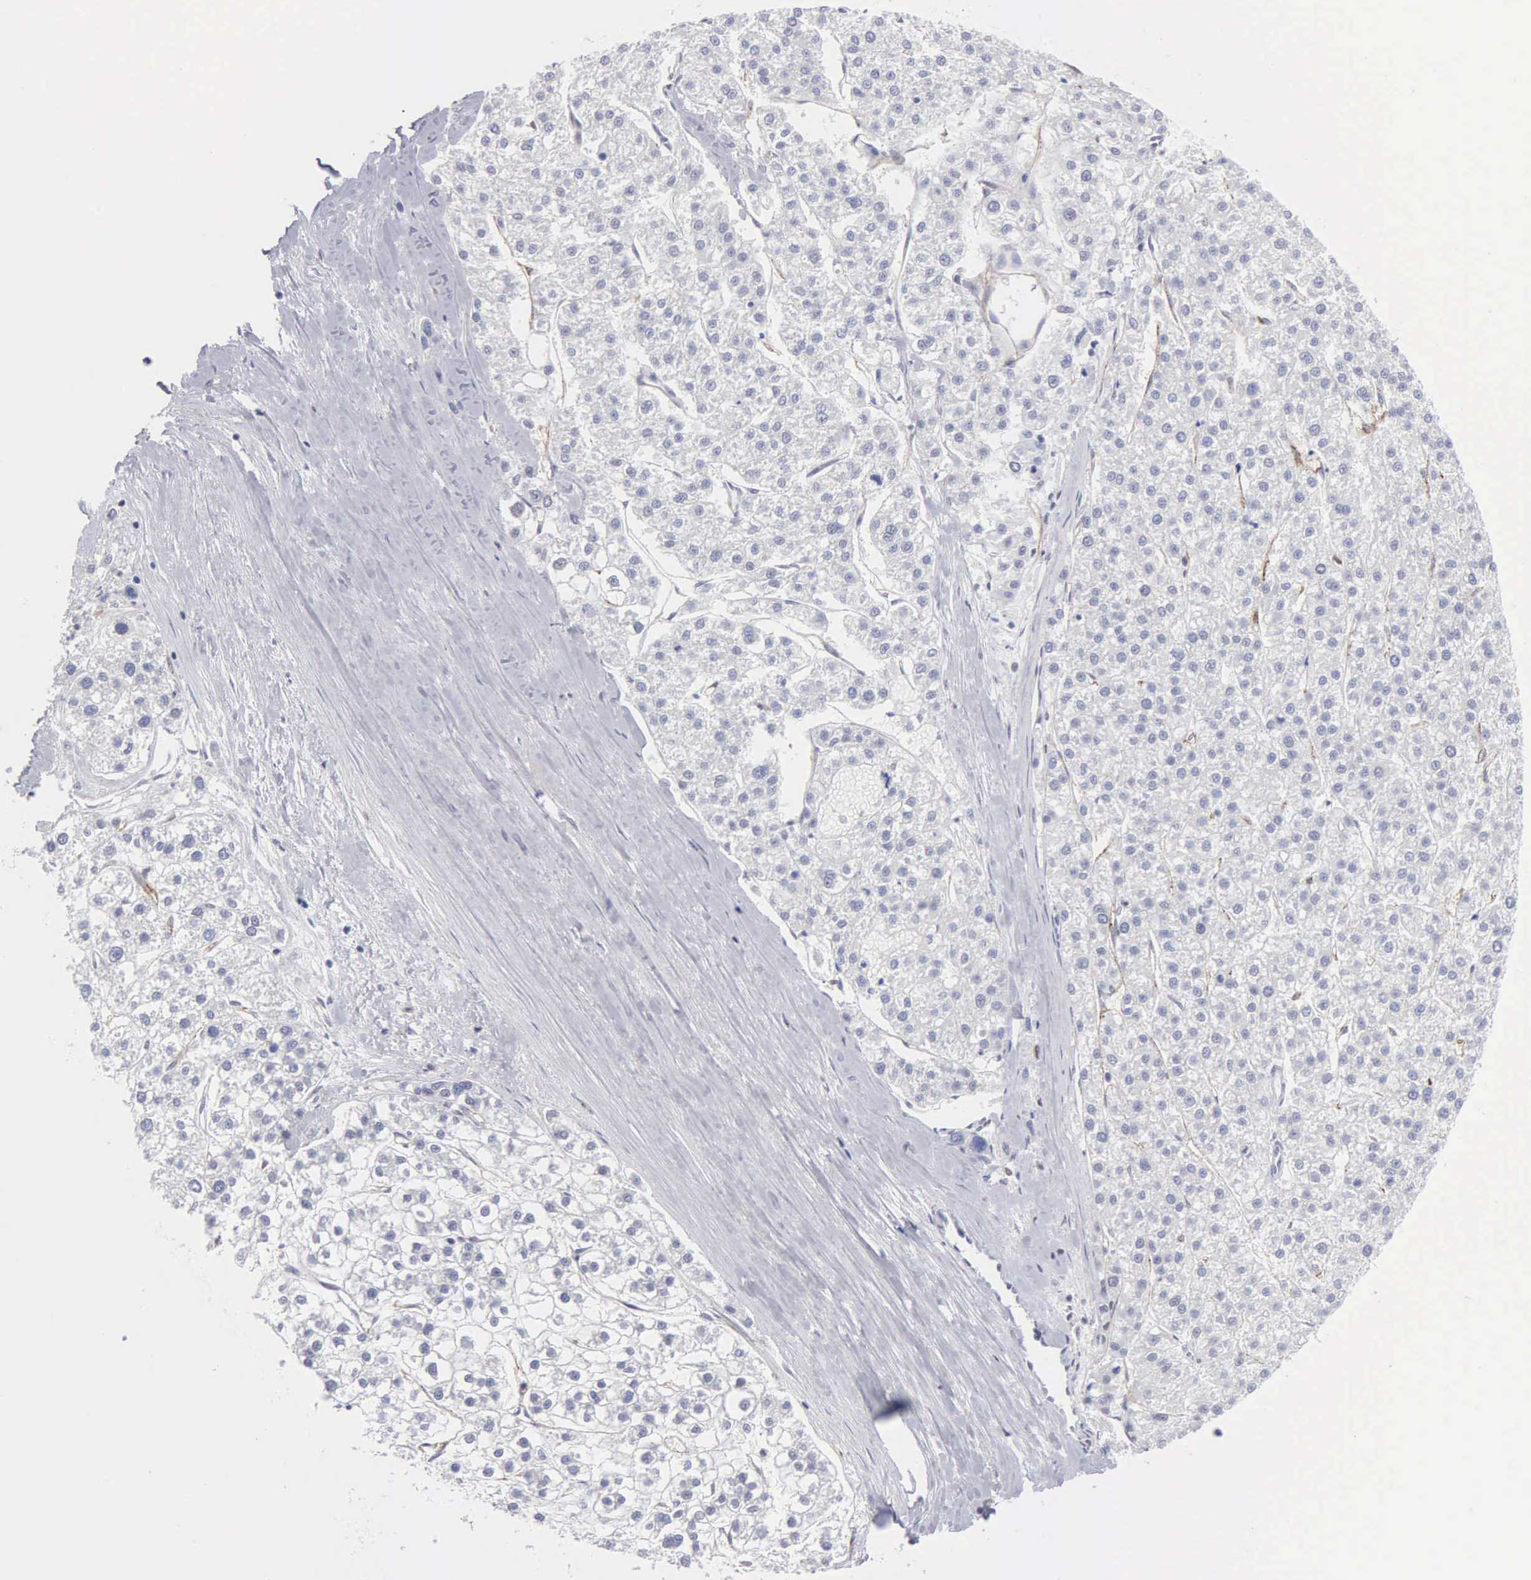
{"staining": {"intensity": "negative", "quantity": "none", "location": "none"}, "tissue": "liver cancer", "cell_type": "Tumor cells", "image_type": "cancer", "snomed": [{"axis": "morphology", "description": "Carcinoma, Hepatocellular, NOS"}, {"axis": "topography", "description": "Liver"}], "caption": "There is no significant expression in tumor cells of hepatocellular carcinoma (liver).", "gene": "CCNG1", "patient": {"sex": "female", "age": 85}}